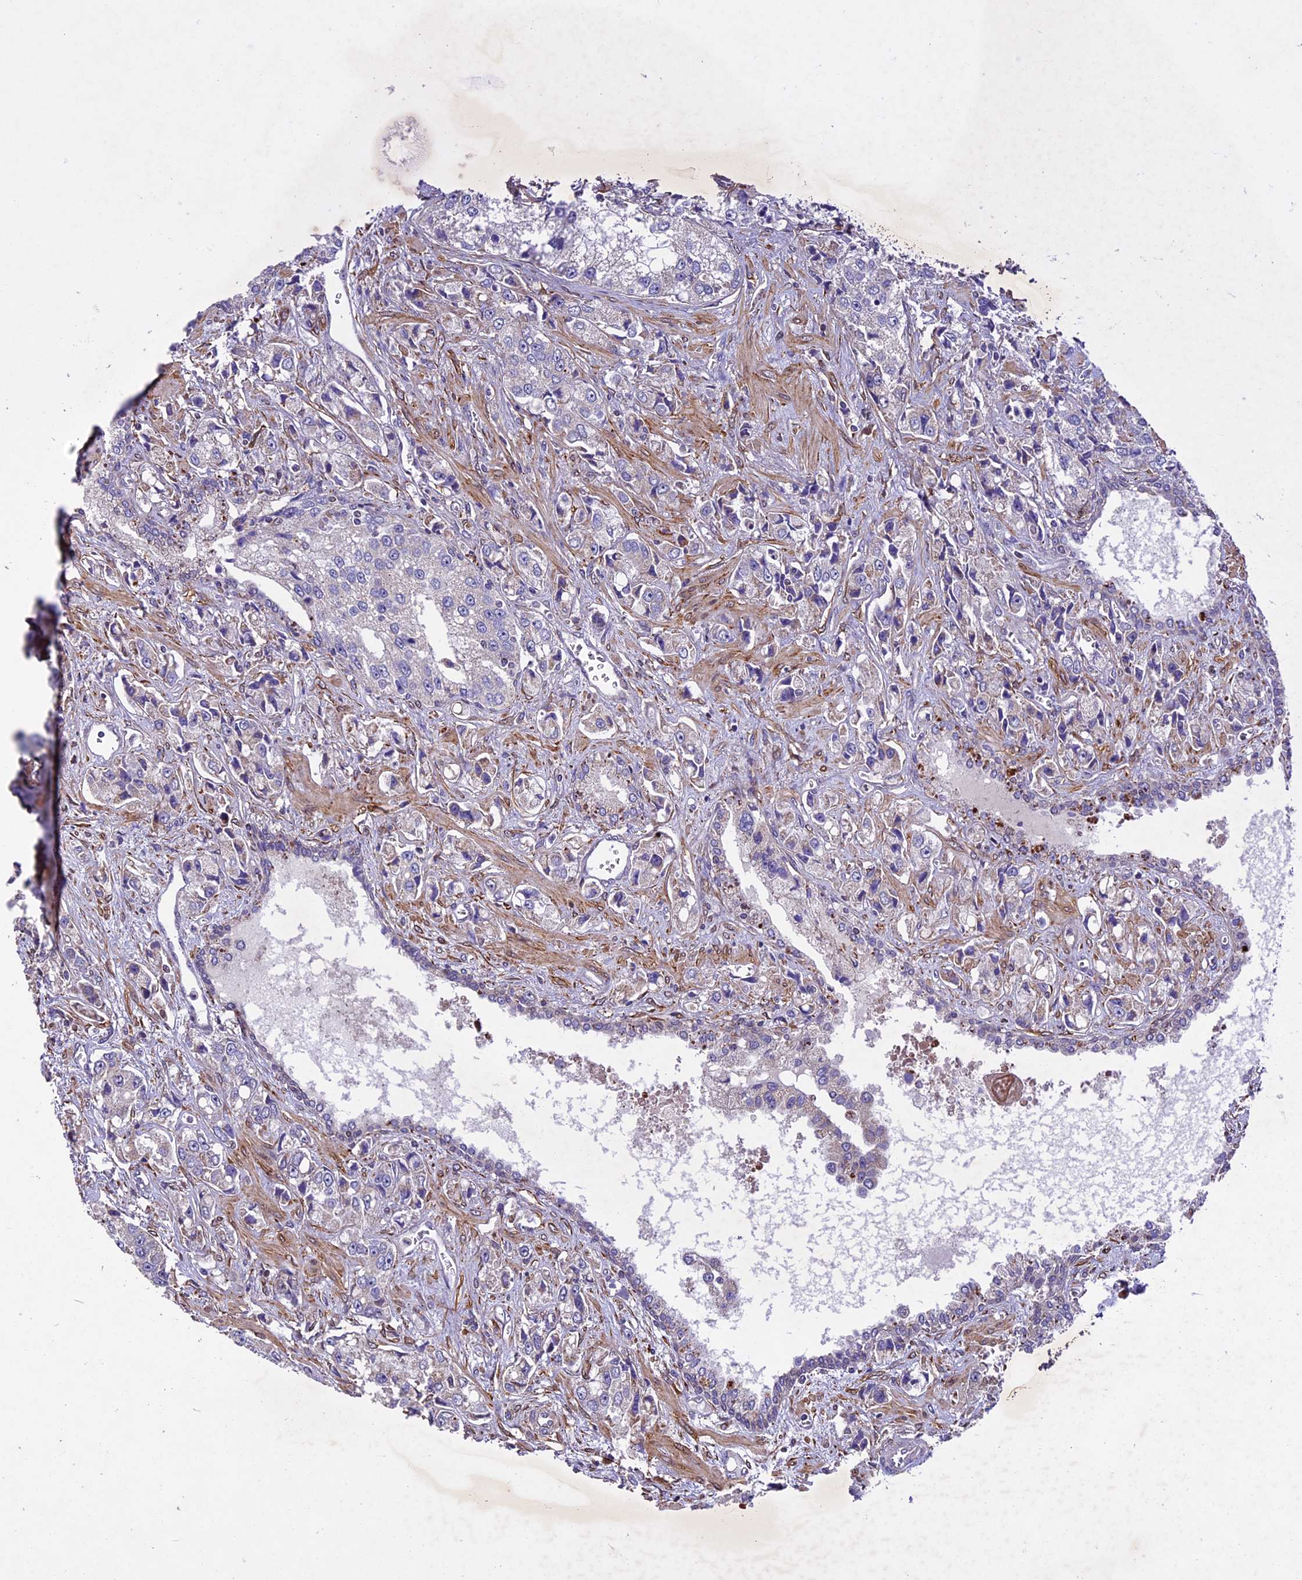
{"staining": {"intensity": "negative", "quantity": "none", "location": "none"}, "tissue": "prostate cancer", "cell_type": "Tumor cells", "image_type": "cancer", "snomed": [{"axis": "morphology", "description": "Adenocarcinoma, High grade"}, {"axis": "topography", "description": "Prostate"}], "caption": "High power microscopy micrograph of an immunohistochemistry image of prostate cancer (adenocarcinoma (high-grade)), revealing no significant expression in tumor cells.", "gene": "MIEF2", "patient": {"sex": "male", "age": 74}}